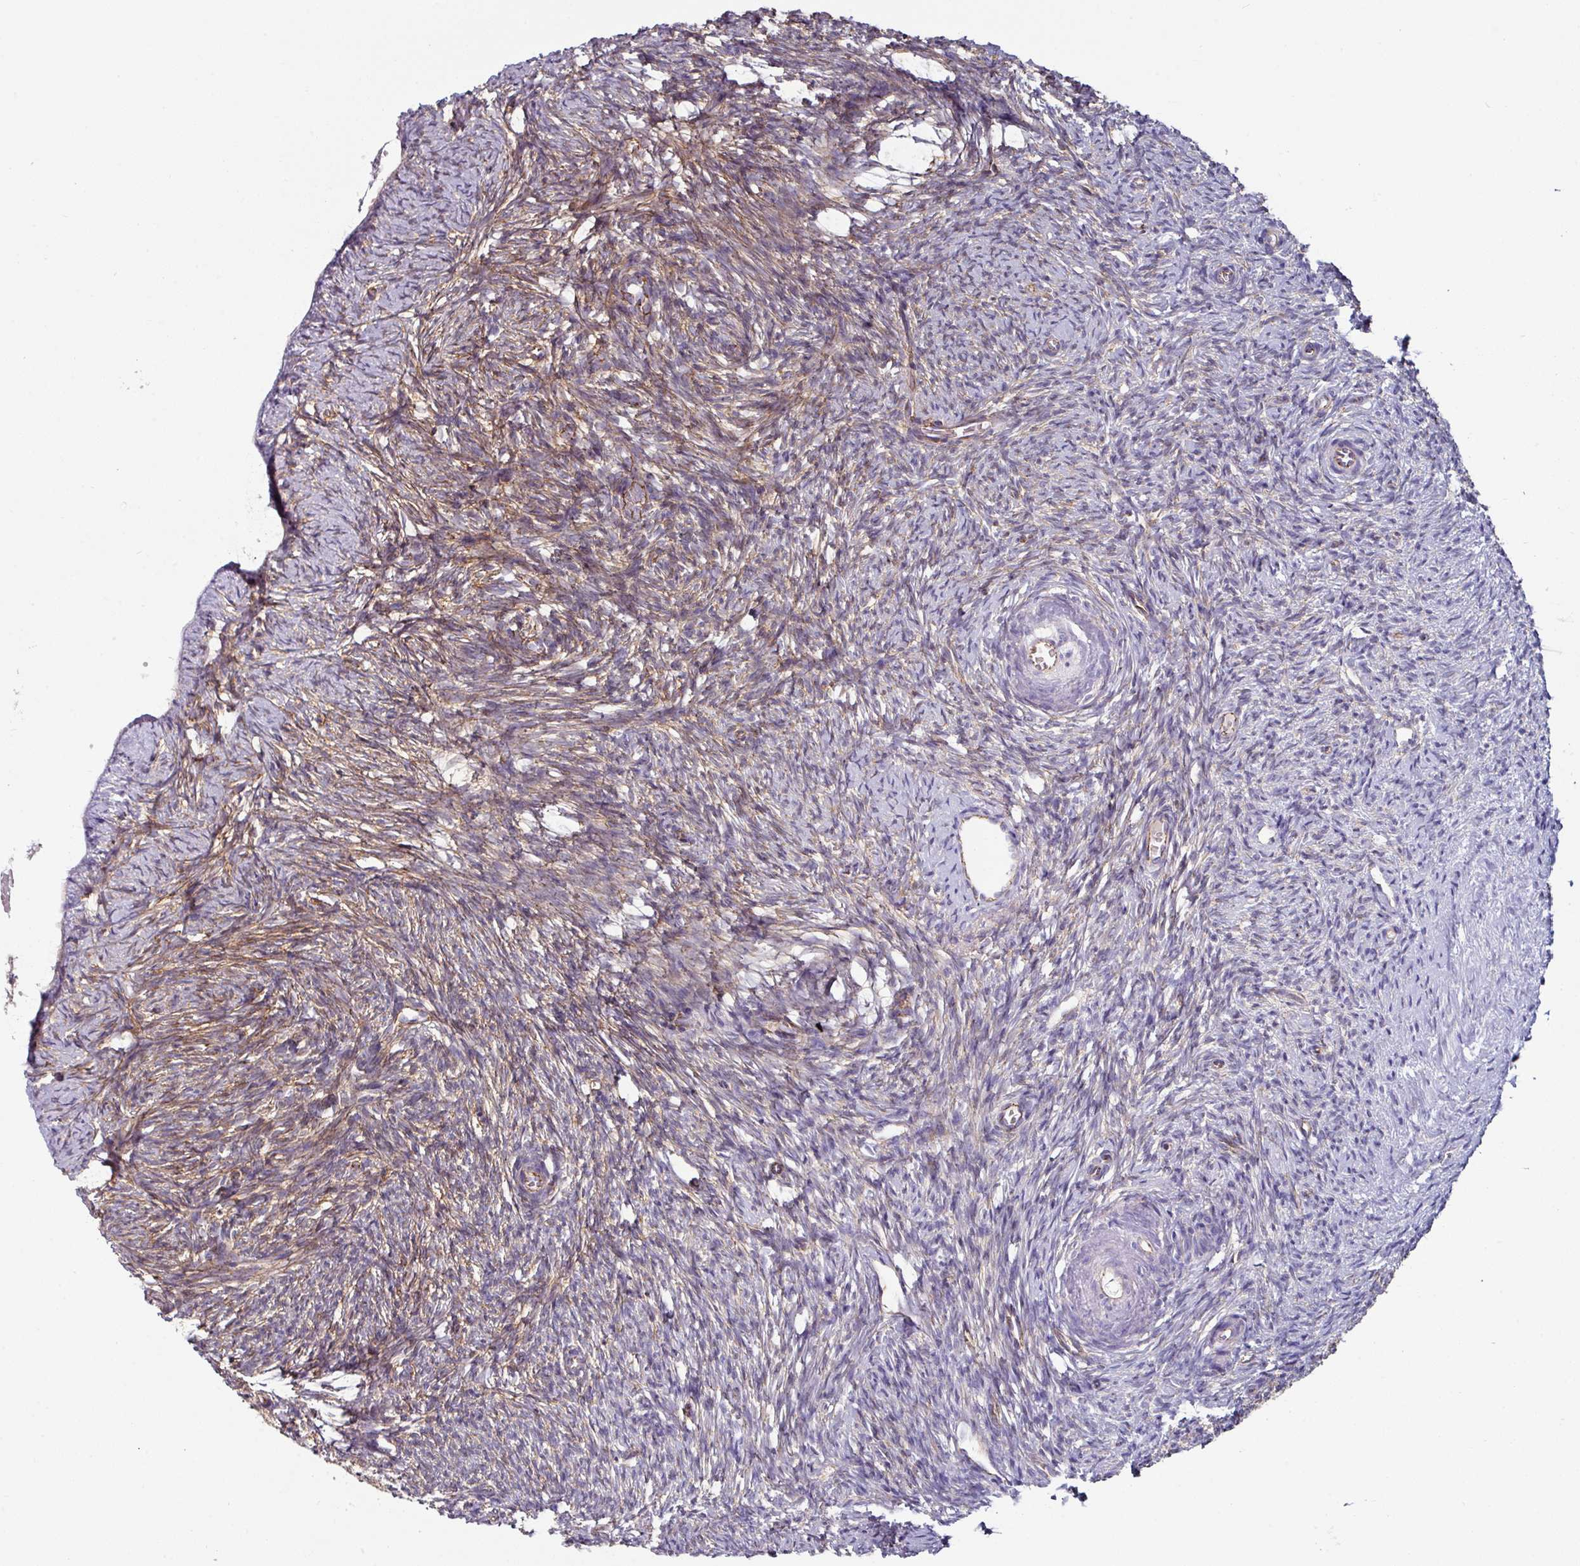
{"staining": {"intensity": "moderate", "quantity": ">75%", "location": "cytoplasmic/membranous"}, "tissue": "ovary", "cell_type": "Follicle cells", "image_type": "normal", "snomed": [{"axis": "morphology", "description": "Normal tissue, NOS"}, {"axis": "topography", "description": "Ovary"}], "caption": "IHC micrograph of unremarkable human ovary stained for a protein (brown), which displays medium levels of moderate cytoplasmic/membranous positivity in about >75% of follicle cells.", "gene": "JUP", "patient": {"sex": "female", "age": 51}}